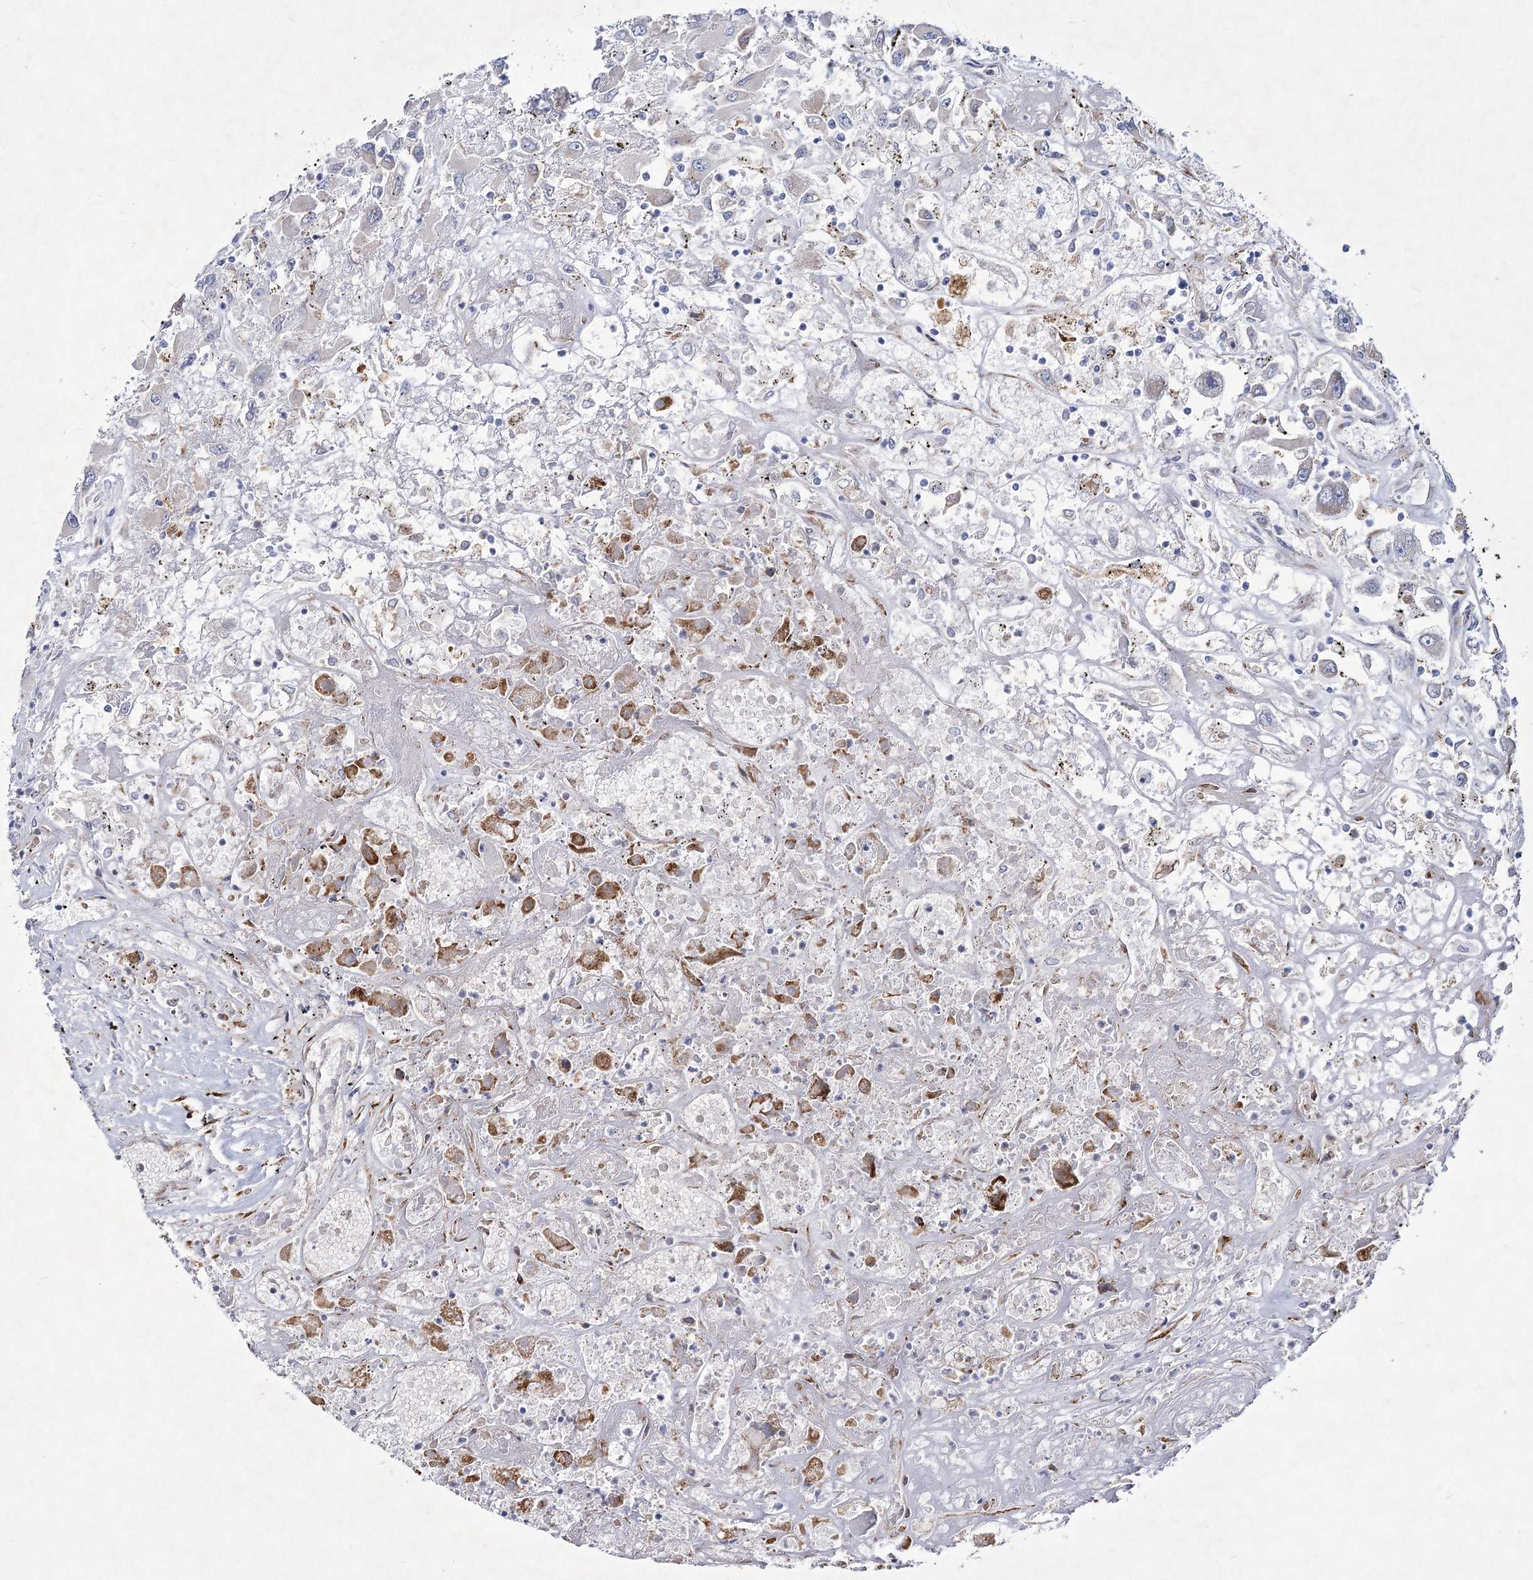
{"staining": {"intensity": "negative", "quantity": "none", "location": "none"}, "tissue": "renal cancer", "cell_type": "Tumor cells", "image_type": "cancer", "snomed": [{"axis": "morphology", "description": "Adenocarcinoma, NOS"}, {"axis": "topography", "description": "Kidney"}], "caption": "A histopathology image of human renal cancer is negative for staining in tumor cells.", "gene": "ARFGEF3", "patient": {"sex": "female", "age": 52}}